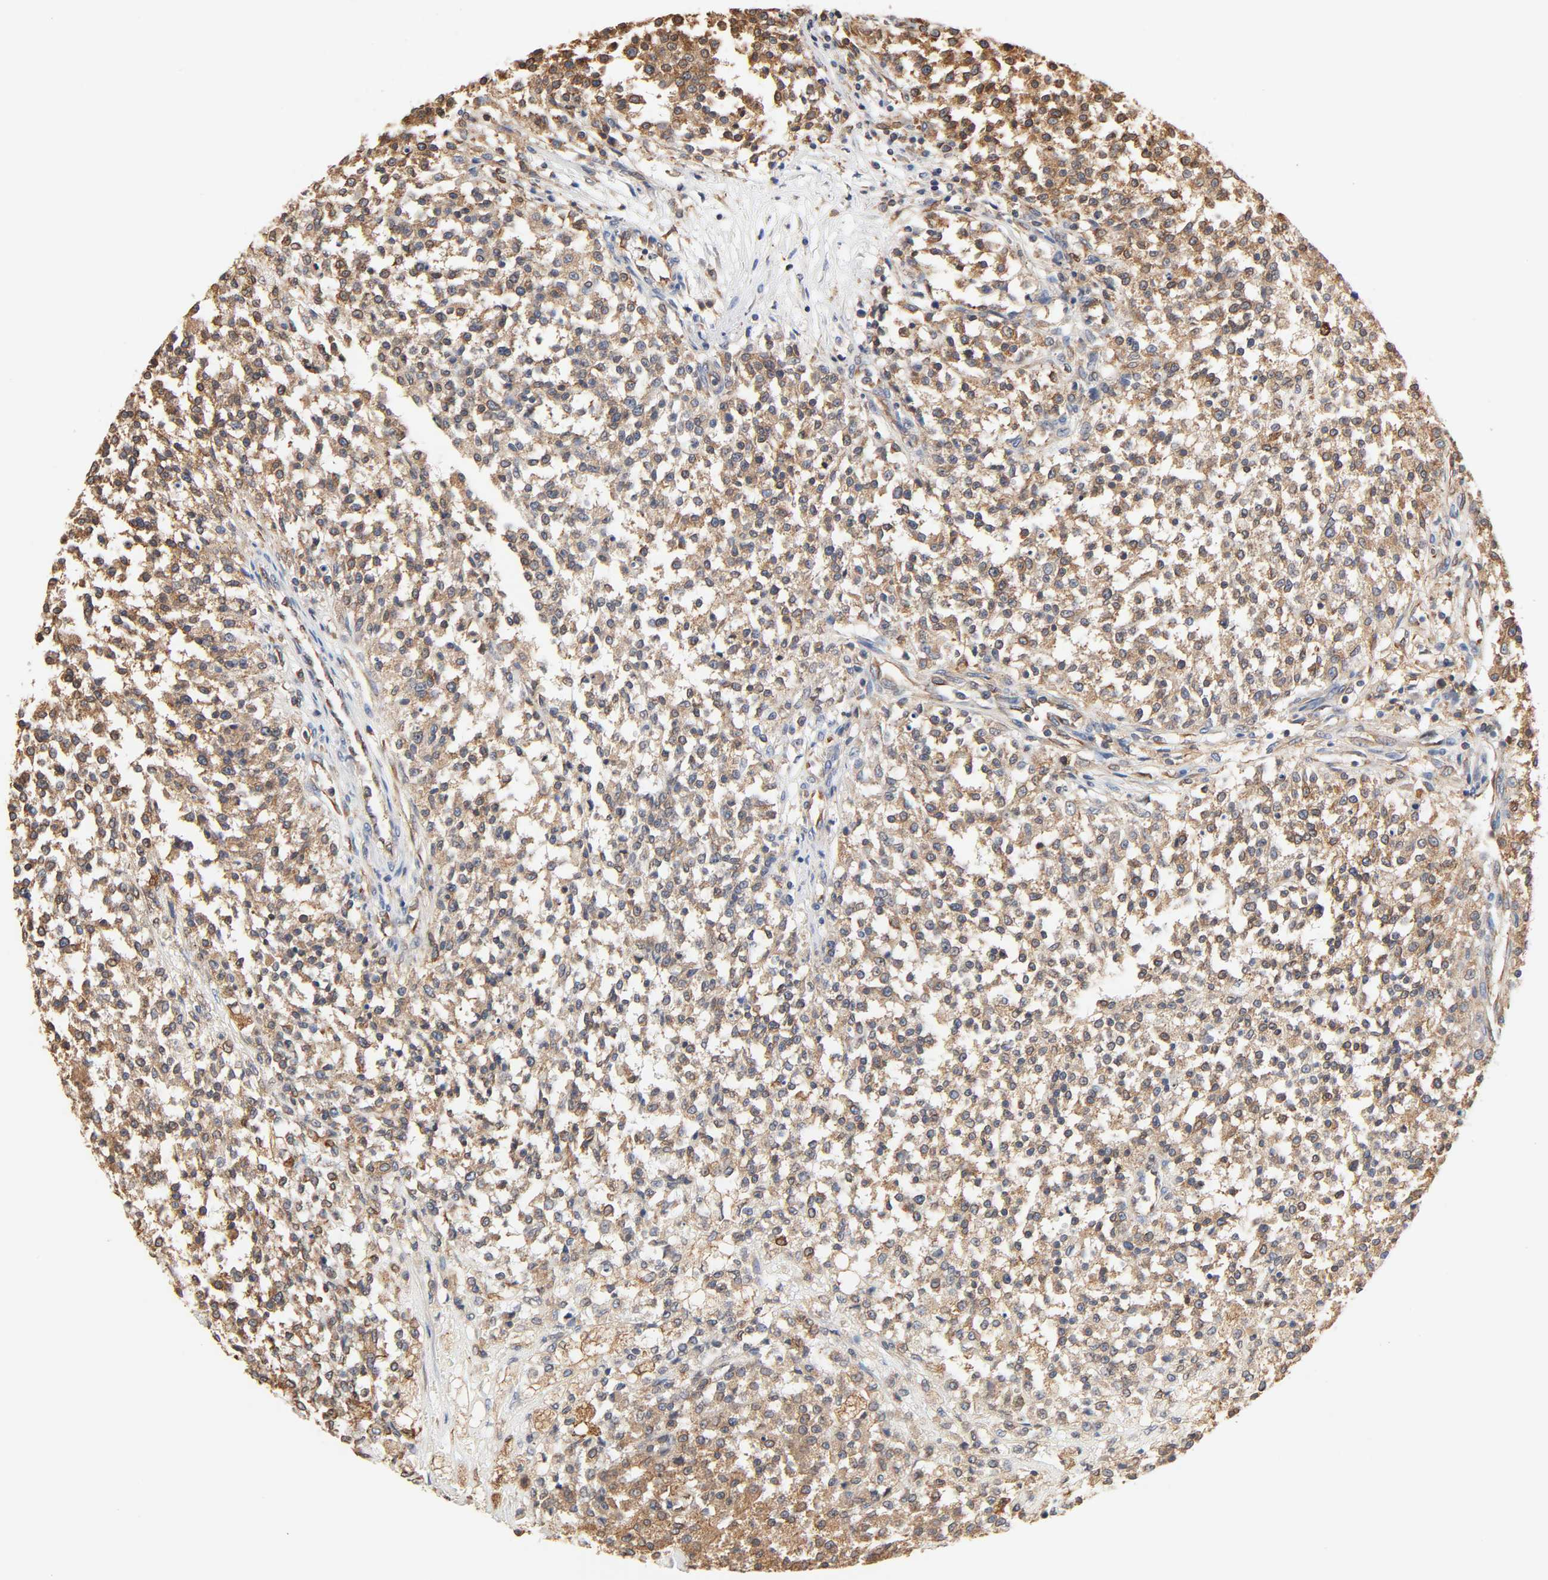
{"staining": {"intensity": "moderate", "quantity": ">75%", "location": "cytoplasmic/membranous"}, "tissue": "testis cancer", "cell_type": "Tumor cells", "image_type": "cancer", "snomed": [{"axis": "morphology", "description": "Seminoma, NOS"}, {"axis": "topography", "description": "Testis"}], "caption": "Testis cancer (seminoma) stained for a protein (brown) exhibits moderate cytoplasmic/membranous positive positivity in about >75% of tumor cells.", "gene": "BCAP31", "patient": {"sex": "male", "age": 59}}